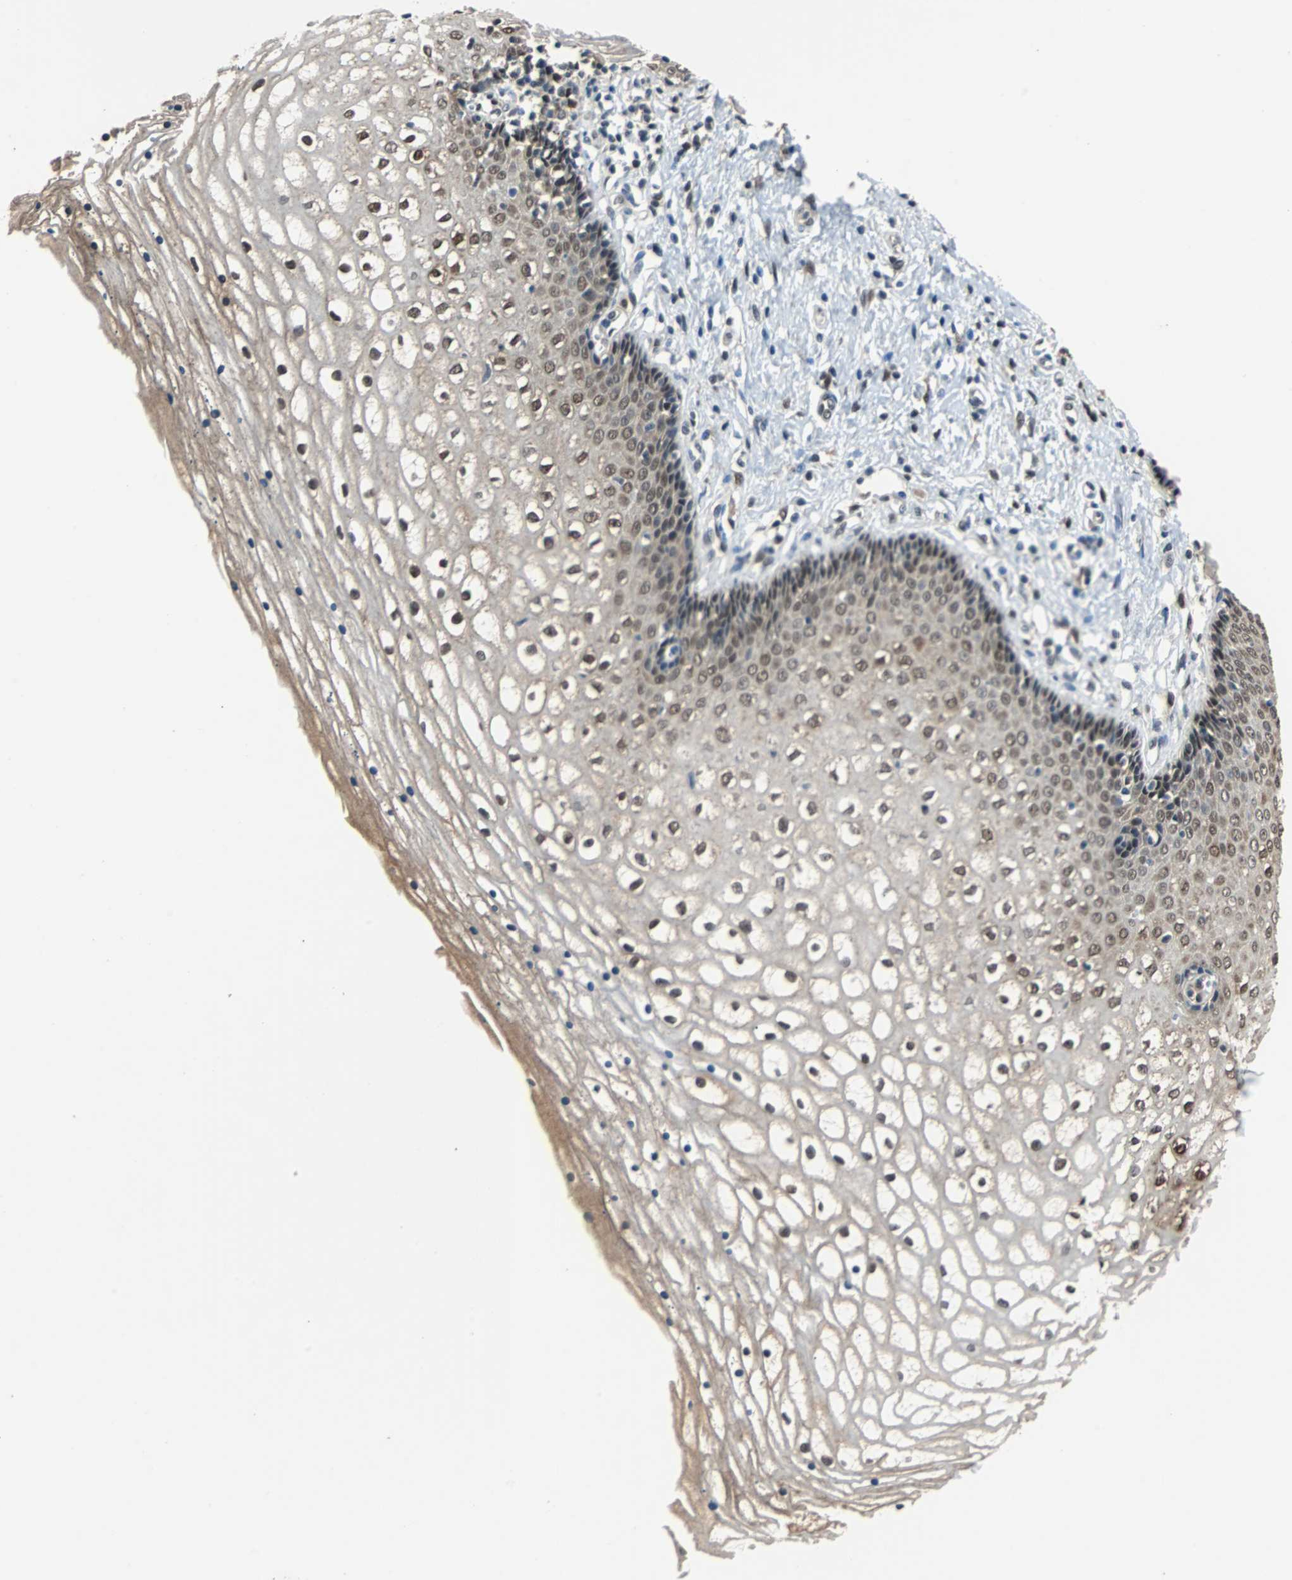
{"staining": {"intensity": "moderate", "quantity": "25%-75%", "location": "cytoplasmic/membranous,nuclear"}, "tissue": "vagina", "cell_type": "Squamous epithelial cells", "image_type": "normal", "snomed": [{"axis": "morphology", "description": "Normal tissue, NOS"}, {"axis": "topography", "description": "Soft tissue"}, {"axis": "topography", "description": "Vagina"}], "caption": "Moderate cytoplasmic/membranous,nuclear protein expression is appreciated in about 25%-75% of squamous epithelial cells in vagina.", "gene": "PRDX6", "patient": {"sex": "female", "age": 61}}